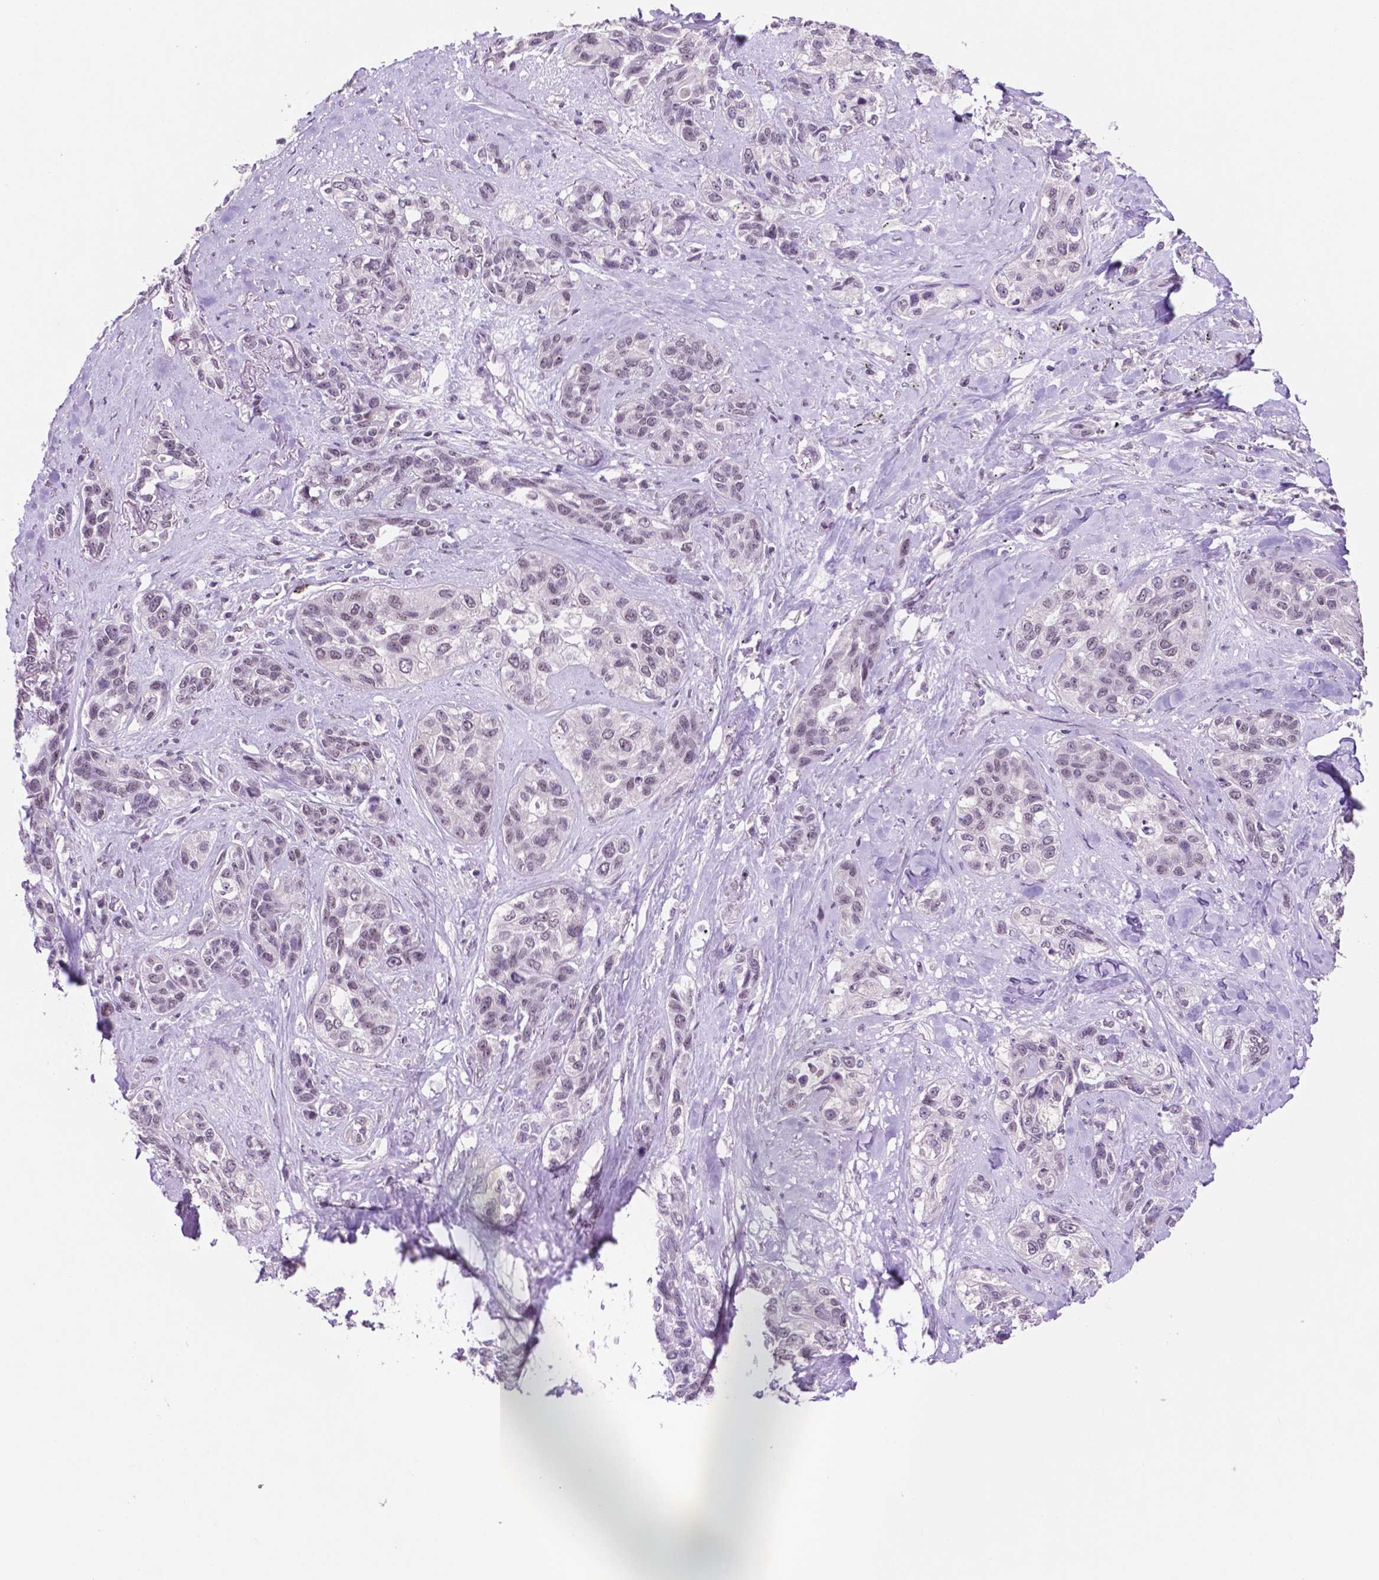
{"staining": {"intensity": "negative", "quantity": "none", "location": "none"}, "tissue": "lung cancer", "cell_type": "Tumor cells", "image_type": "cancer", "snomed": [{"axis": "morphology", "description": "Squamous cell carcinoma, NOS"}, {"axis": "topography", "description": "Lung"}], "caption": "Protein analysis of squamous cell carcinoma (lung) exhibits no significant positivity in tumor cells. (DAB (3,3'-diaminobenzidine) immunohistochemistry, high magnification).", "gene": "NCOR1", "patient": {"sex": "female", "age": 70}}